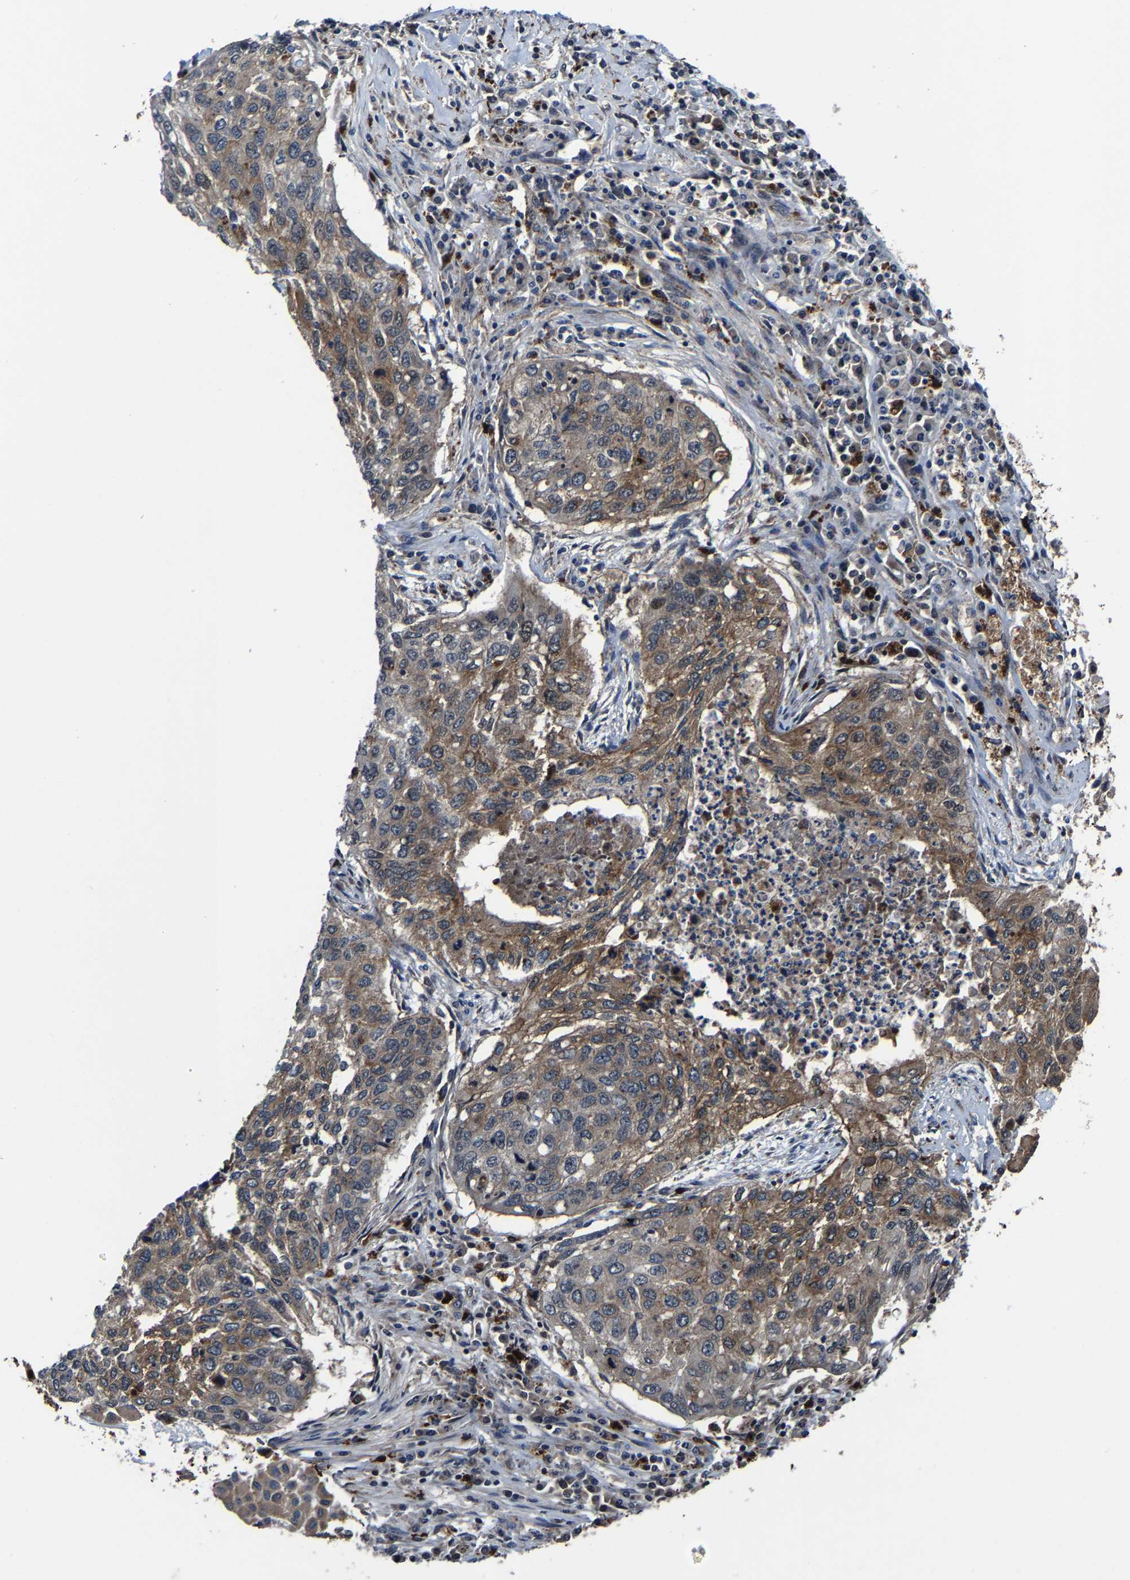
{"staining": {"intensity": "weak", "quantity": "25%-75%", "location": "cytoplasmic/membranous"}, "tissue": "lung cancer", "cell_type": "Tumor cells", "image_type": "cancer", "snomed": [{"axis": "morphology", "description": "Squamous cell carcinoma, NOS"}, {"axis": "topography", "description": "Lung"}], "caption": "DAB (3,3'-diaminobenzidine) immunohistochemical staining of squamous cell carcinoma (lung) exhibits weak cytoplasmic/membranous protein staining in about 25%-75% of tumor cells.", "gene": "ZCCHC7", "patient": {"sex": "female", "age": 63}}